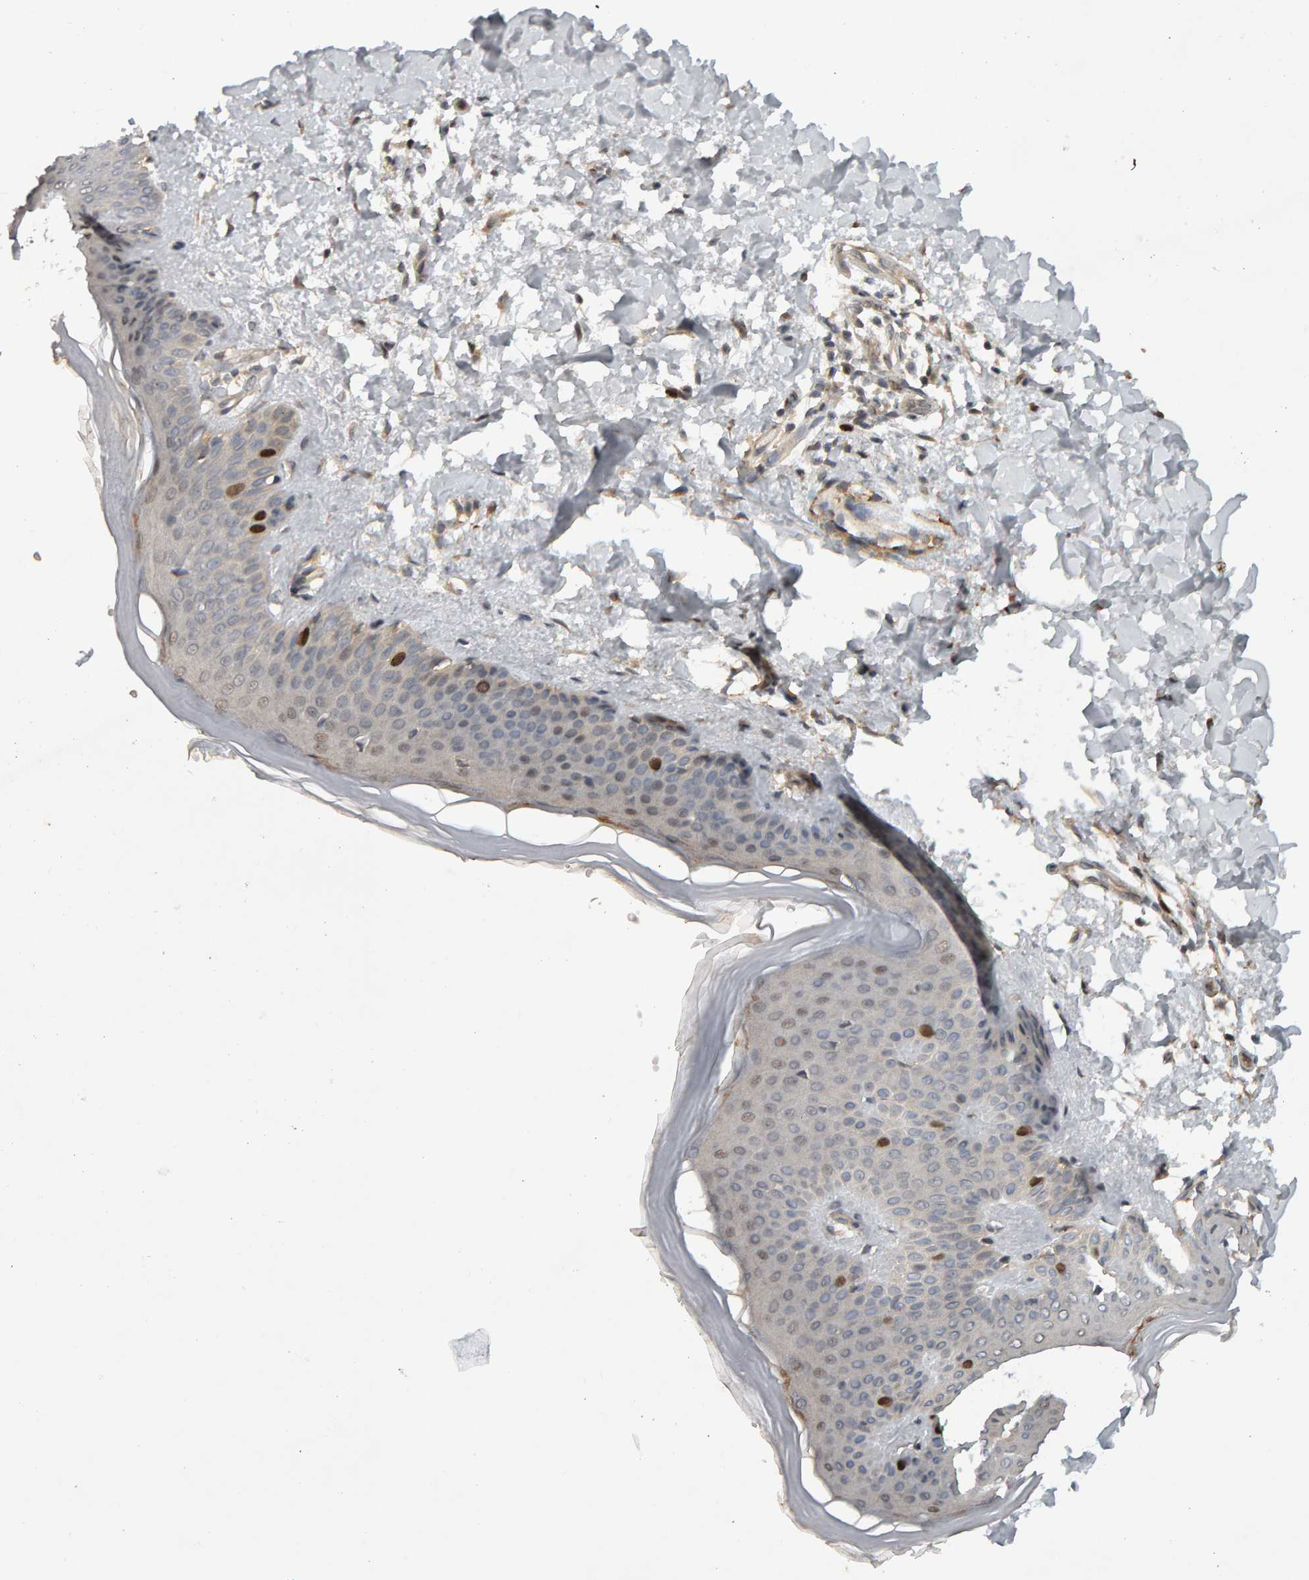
{"staining": {"intensity": "moderate", "quantity": ">75%", "location": "cytoplasmic/membranous"}, "tissue": "skin", "cell_type": "Fibroblasts", "image_type": "normal", "snomed": [{"axis": "morphology", "description": "Normal tissue, NOS"}, {"axis": "morphology", "description": "Malignant melanoma, Metastatic site"}, {"axis": "topography", "description": "Skin"}], "caption": "Protein analysis of benign skin demonstrates moderate cytoplasmic/membranous expression in approximately >75% of fibroblasts. The protein of interest is stained brown, and the nuclei are stained in blue (DAB IHC with brightfield microscopy, high magnification).", "gene": "CDCA5", "patient": {"sex": "male", "age": 41}}